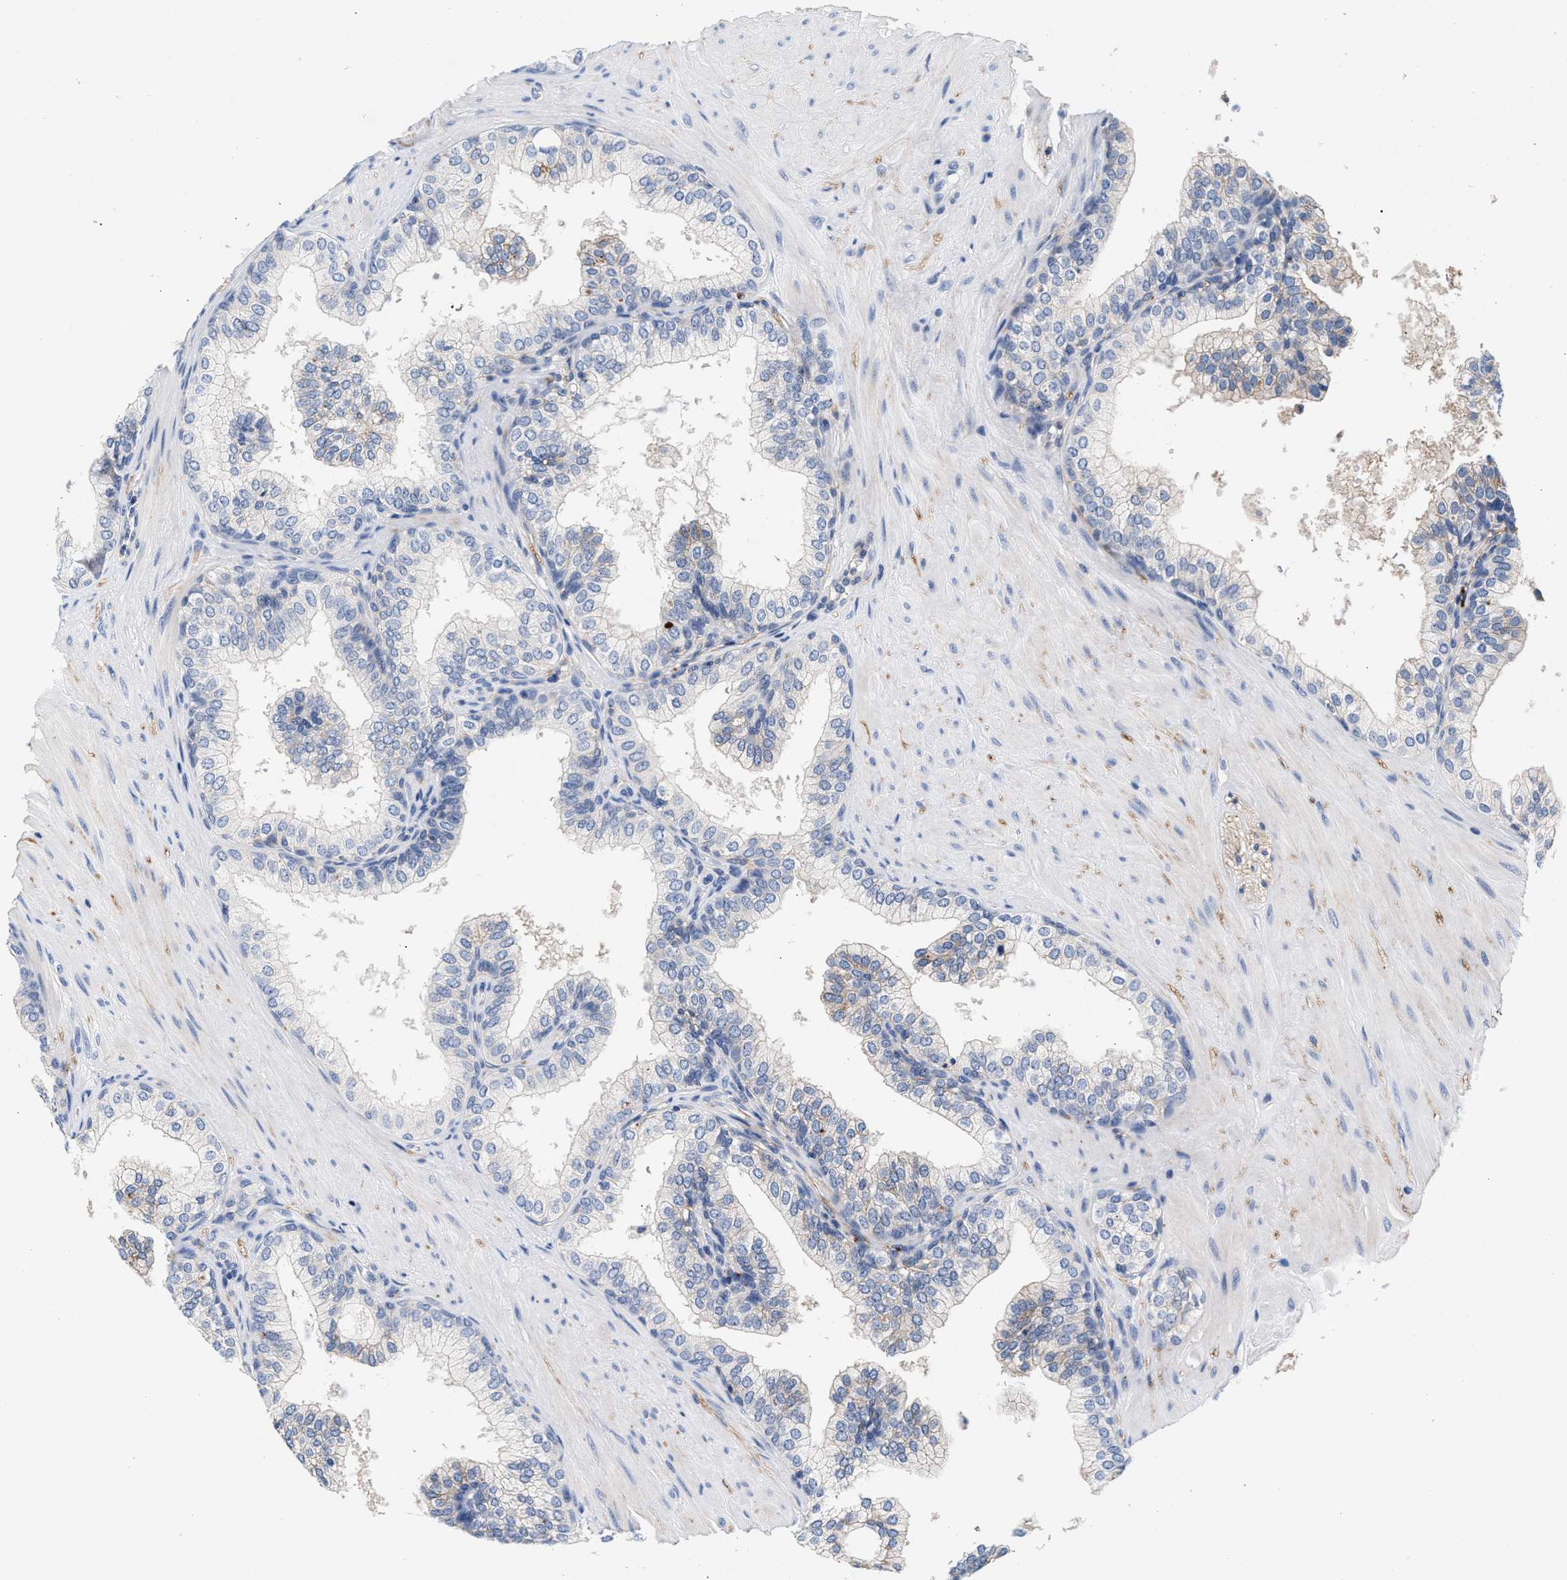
{"staining": {"intensity": "weak", "quantity": "<25%", "location": "cytoplasmic/membranous"}, "tissue": "prostate", "cell_type": "Glandular cells", "image_type": "normal", "snomed": [{"axis": "morphology", "description": "Normal tissue, NOS"}, {"axis": "topography", "description": "Prostate"}], "caption": "Immunohistochemical staining of unremarkable human prostate reveals no significant expression in glandular cells.", "gene": "GNAI3", "patient": {"sex": "male", "age": 60}}